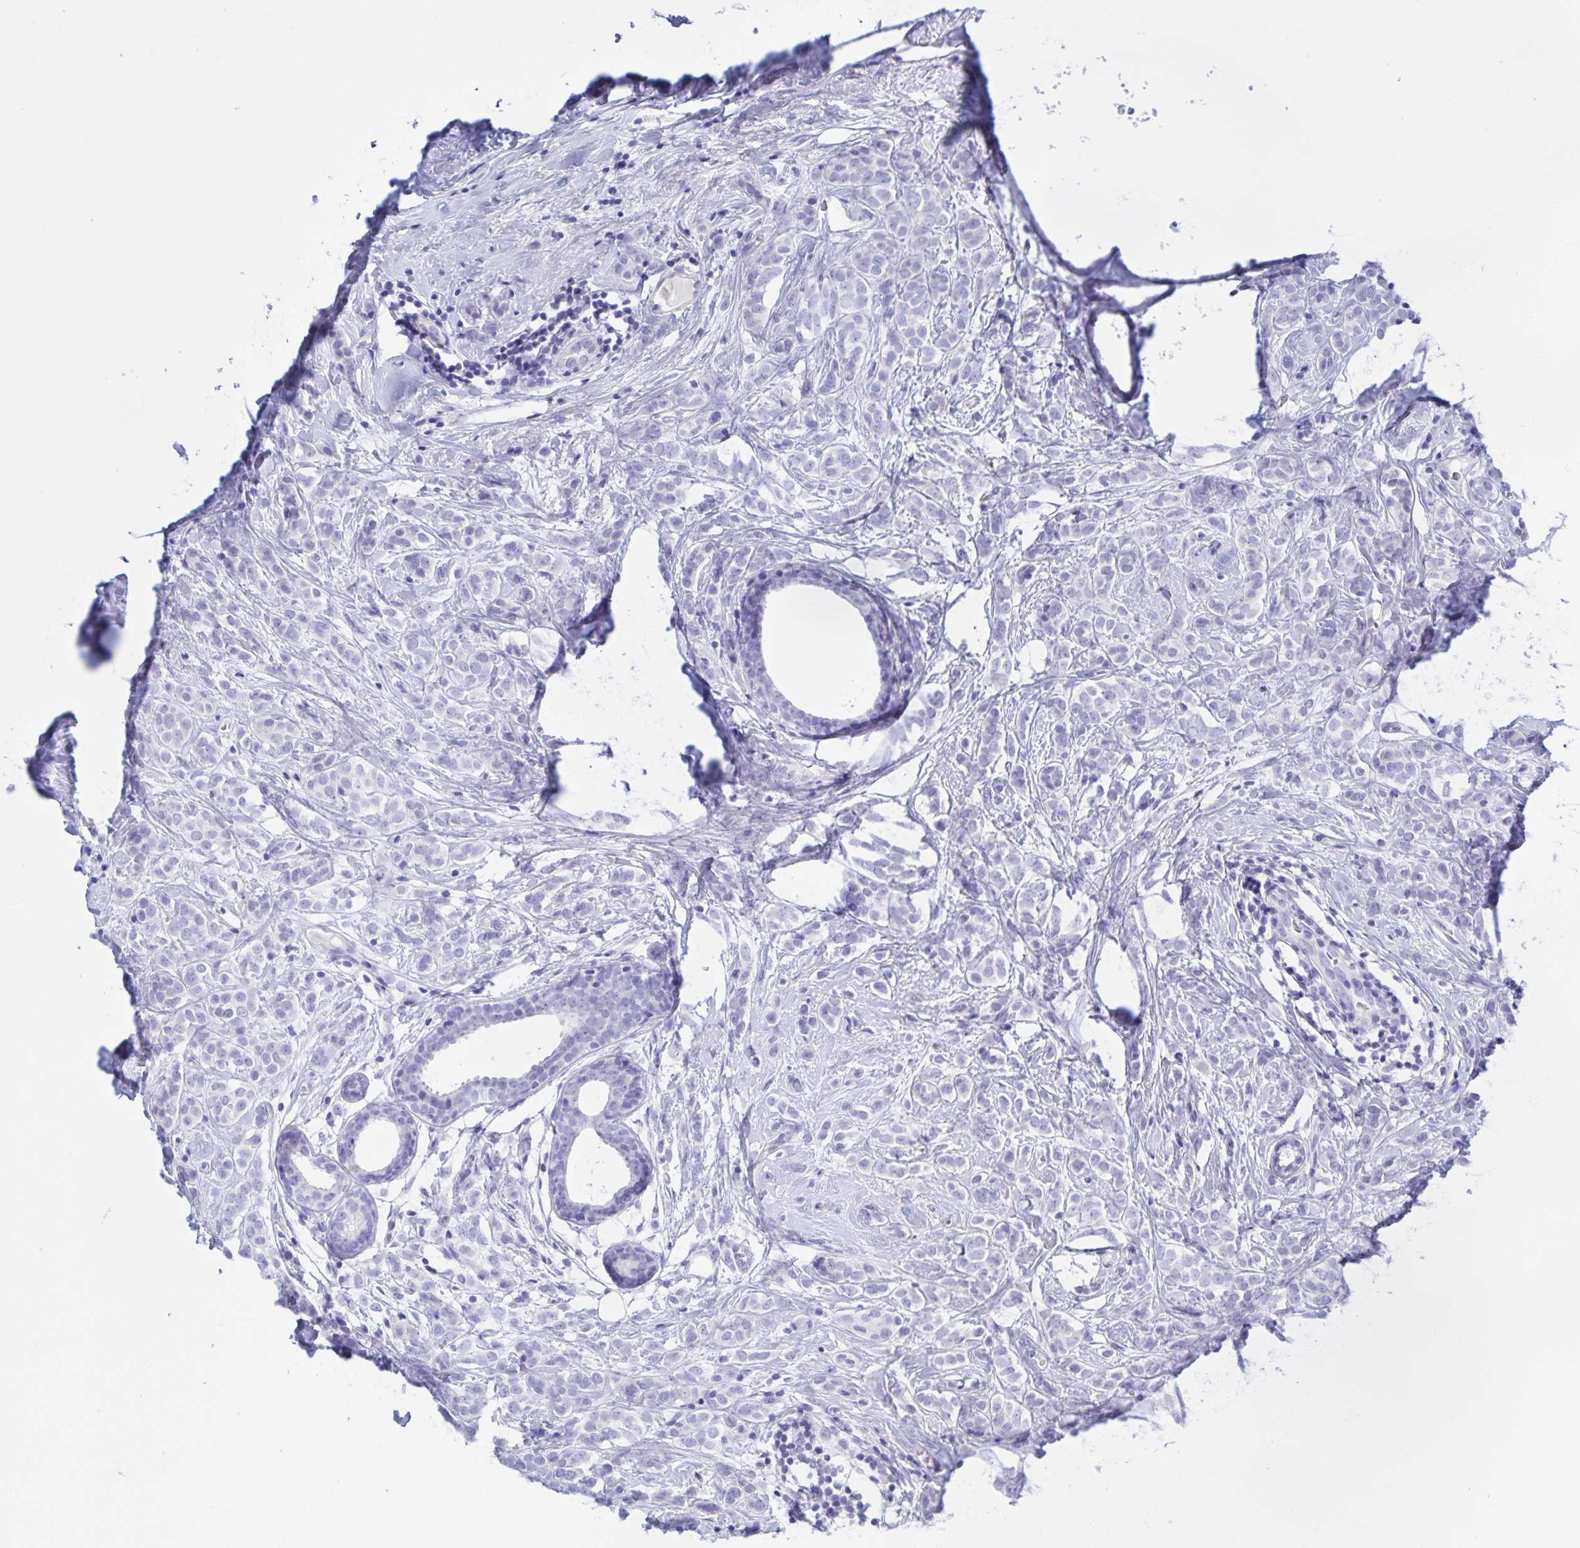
{"staining": {"intensity": "negative", "quantity": "none", "location": "none"}, "tissue": "breast cancer", "cell_type": "Tumor cells", "image_type": "cancer", "snomed": [{"axis": "morphology", "description": "Lobular carcinoma"}, {"axis": "topography", "description": "Breast"}], "caption": "An image of breast cancer (lobular carcinoma) stained for a protein displays no brown staining in tumor cells.", "gene": "CATSPER4", "patient": {"sex": "female", "age": 49}}